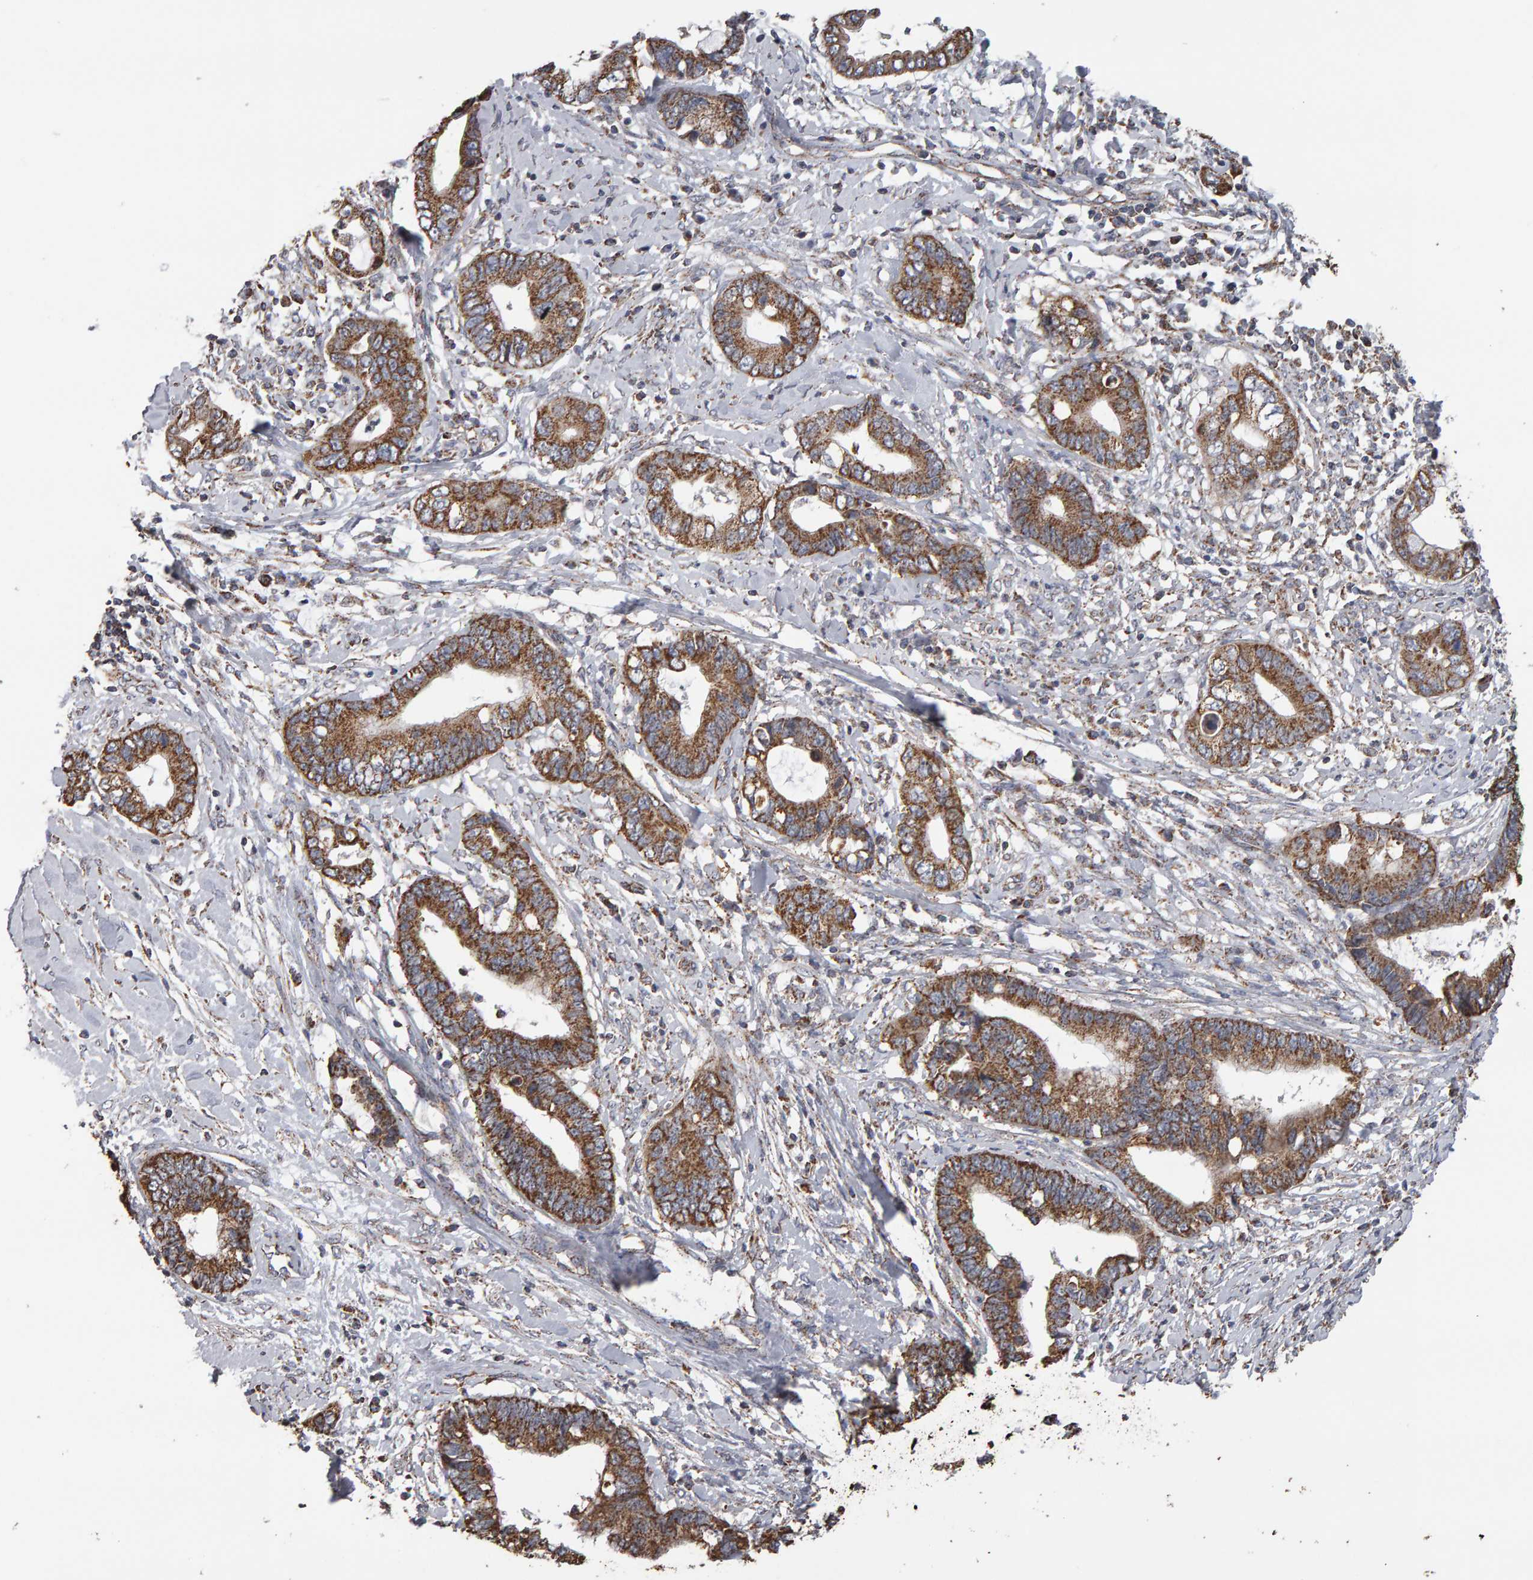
{"staining": {"intensity": "moderate", "quantity": ">75%", "location": "cytoplasmic/membranous"}, "tissue": "cervical cancer", "cell_type": "Tumor cells", "image_type": "cancer", "snomed": [{"axis": "morphology", "description": "Adenocarcinoma, NOS"}, {"axis": "topography", "description": "Cervix"}], "caption": "Immunohistochemistry staining of cervical cancer, which reveals medium levels of moderate cytoplasmic/membranous positivity in approximately >75% of tumor cells indicating moderate cytoplasmic/membranous protein positivity. The staining was performed using DAB (brown) for protein detection and nuclei were counterstained in hematoxylin (blue).", "gene": "TOM1L1", "patient": {"sex": "female", "age": 44}}